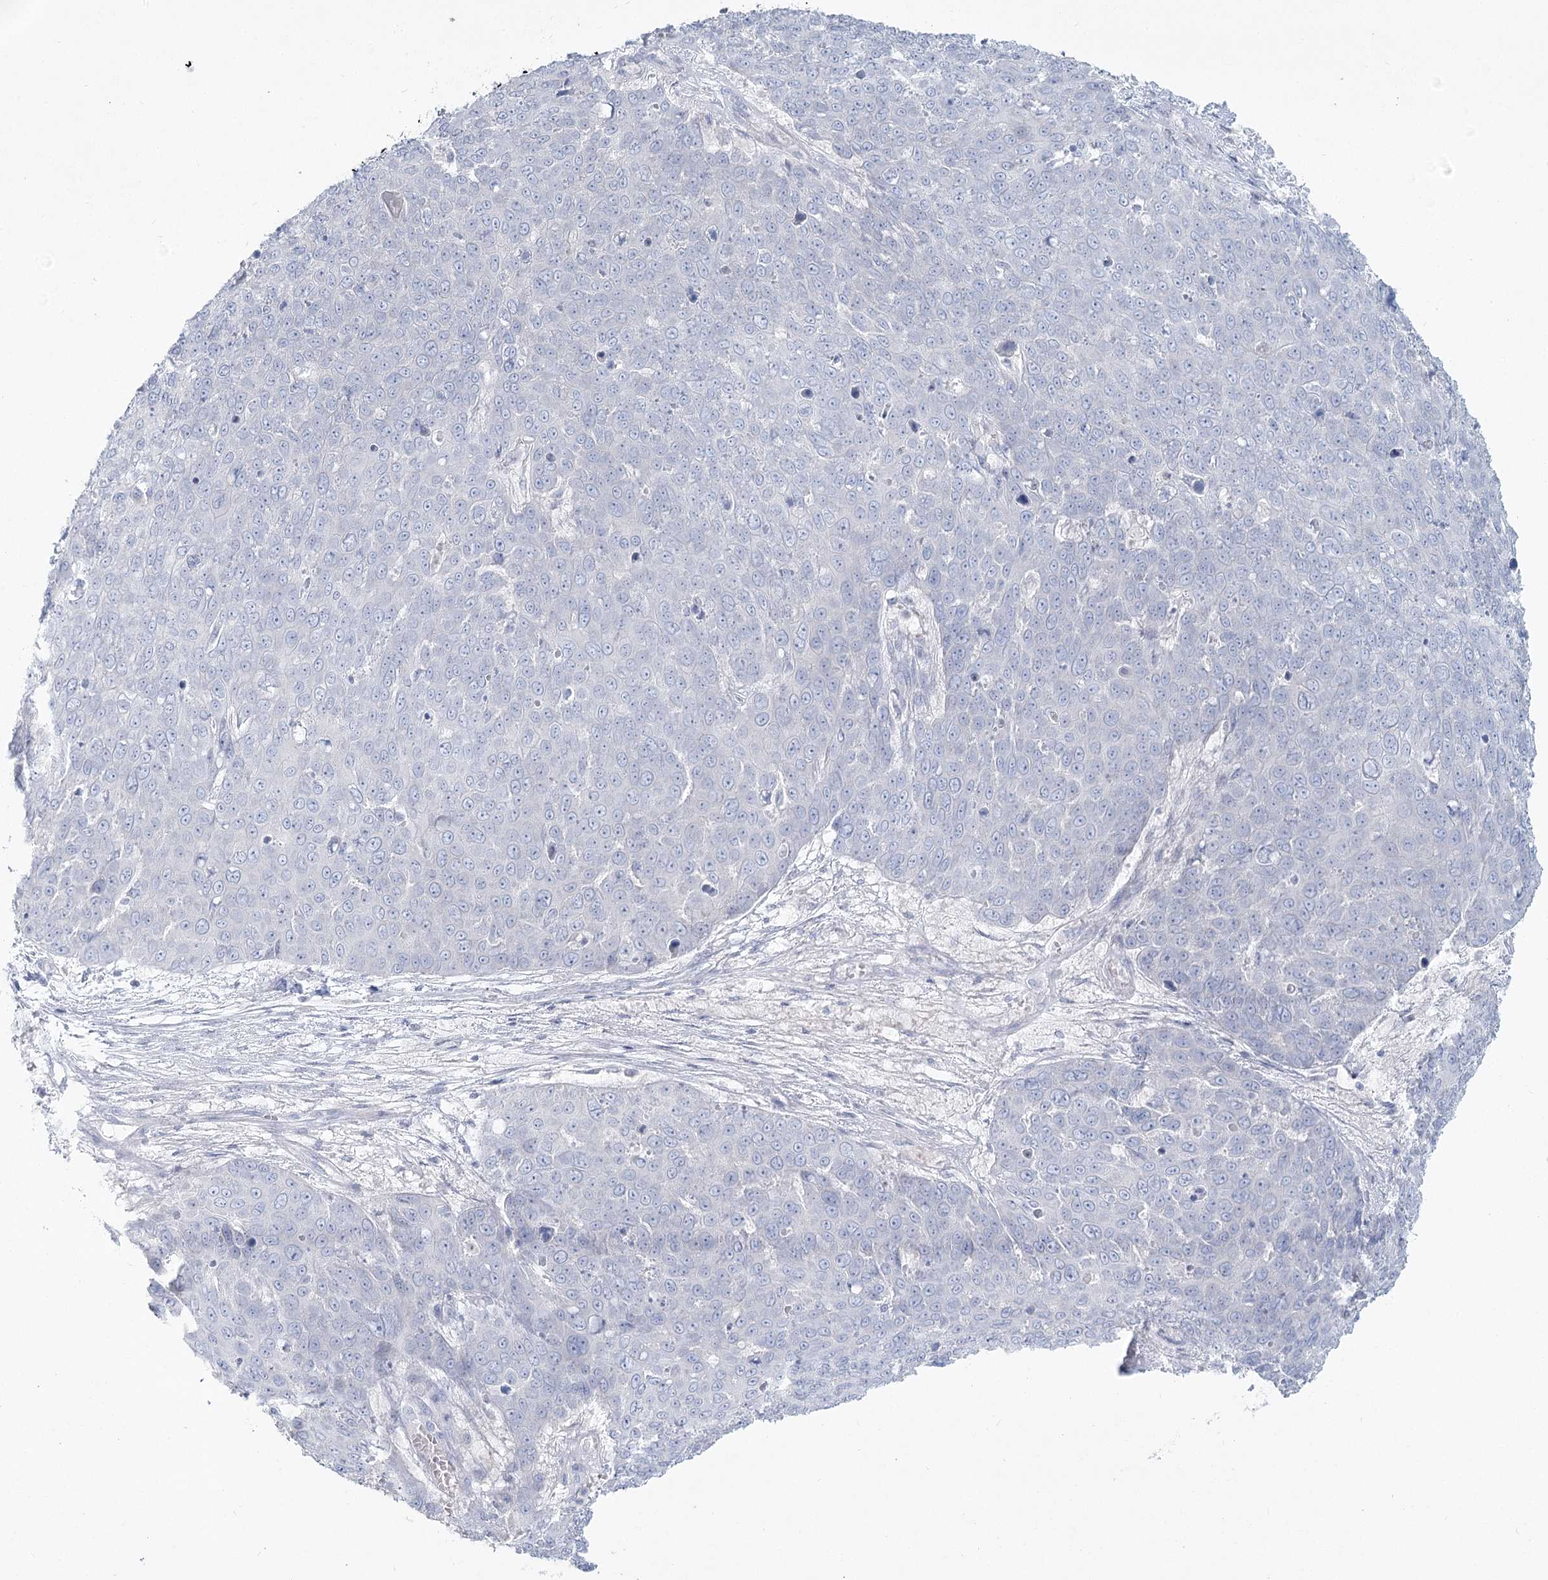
{"staining": {"intensity": "negative", "quantity": "none", "location": "none"}, "tissue": "skin cancer", "cell_type": "Tumor cells", "image_type": "cancer", "snomed": [{"axis": "morphology", "description": "Squamous cell carcinoma, NOS"}, {"axis": "topography", "description": "Skin"}], "caption": "The photomicrograph reveals no significant expression in tumor cells of skin squamous cell carcinoma.", "gene": "LRP2BP", "patient": {"sex": "male", "age": 71}}